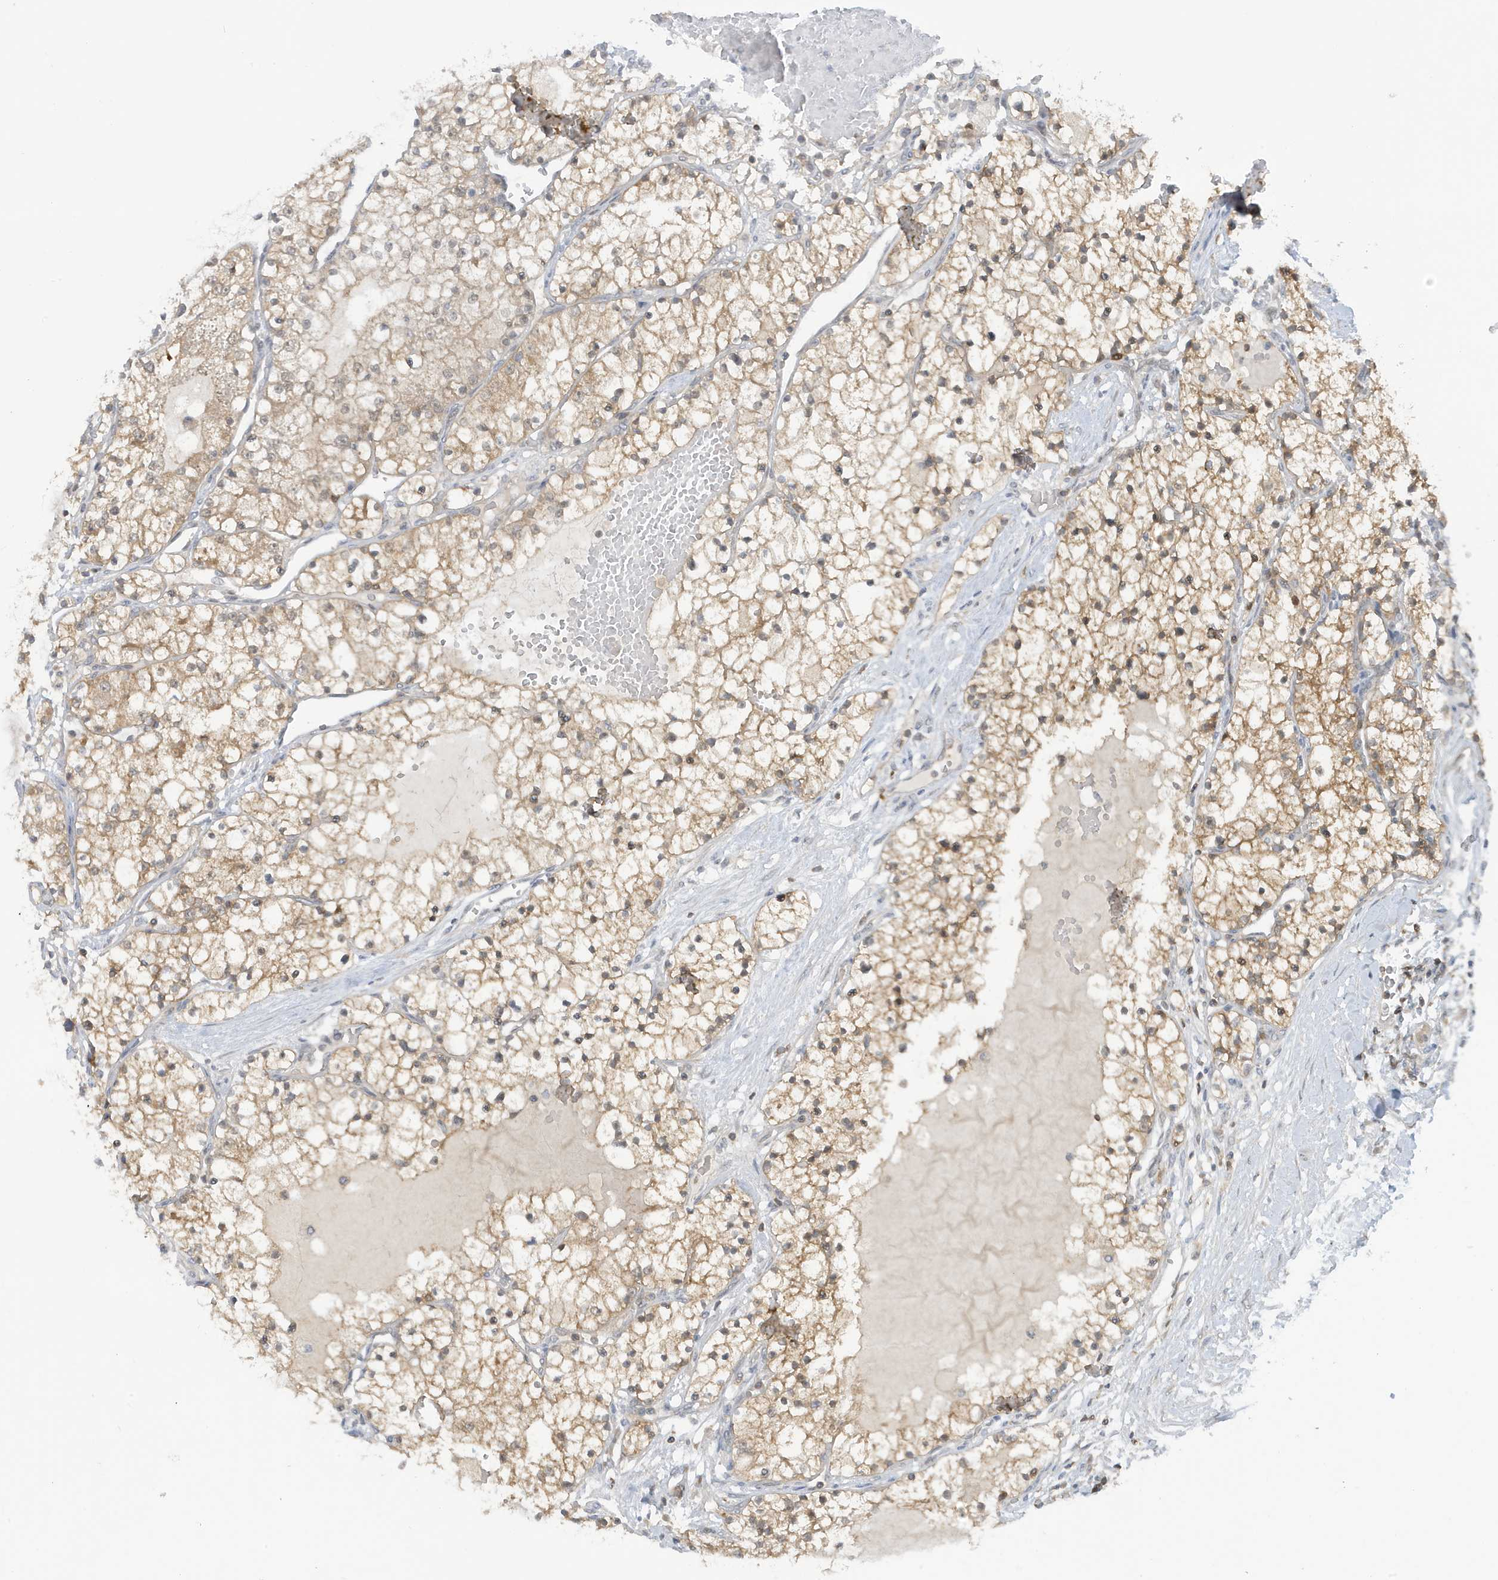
{"staining": {"intensity": "moderate", "quantity": ">75%", "location": "cytoplasmic/membranous"}, "tissue": "renal cancer", "cell_type": "Tumor cells", "image_type": "cancer", "snomed": [{"axis": "morphology", "description": "Normal tissue, NOS"}, {"axis": "morphology", "description": "Adenocarcinoma, NOS"}, {"axis": "topography", "description": "Kidney"}], "caption": "IHC of human renal cancer demonstrates medium levels of moderate cytoplasmic/membranous expression in approximately >75% of tumor cells. (IHC, brightfield microscopy, high magnification).", "gene": "OGA", "patient": {"sex": "male", "age": 68}}